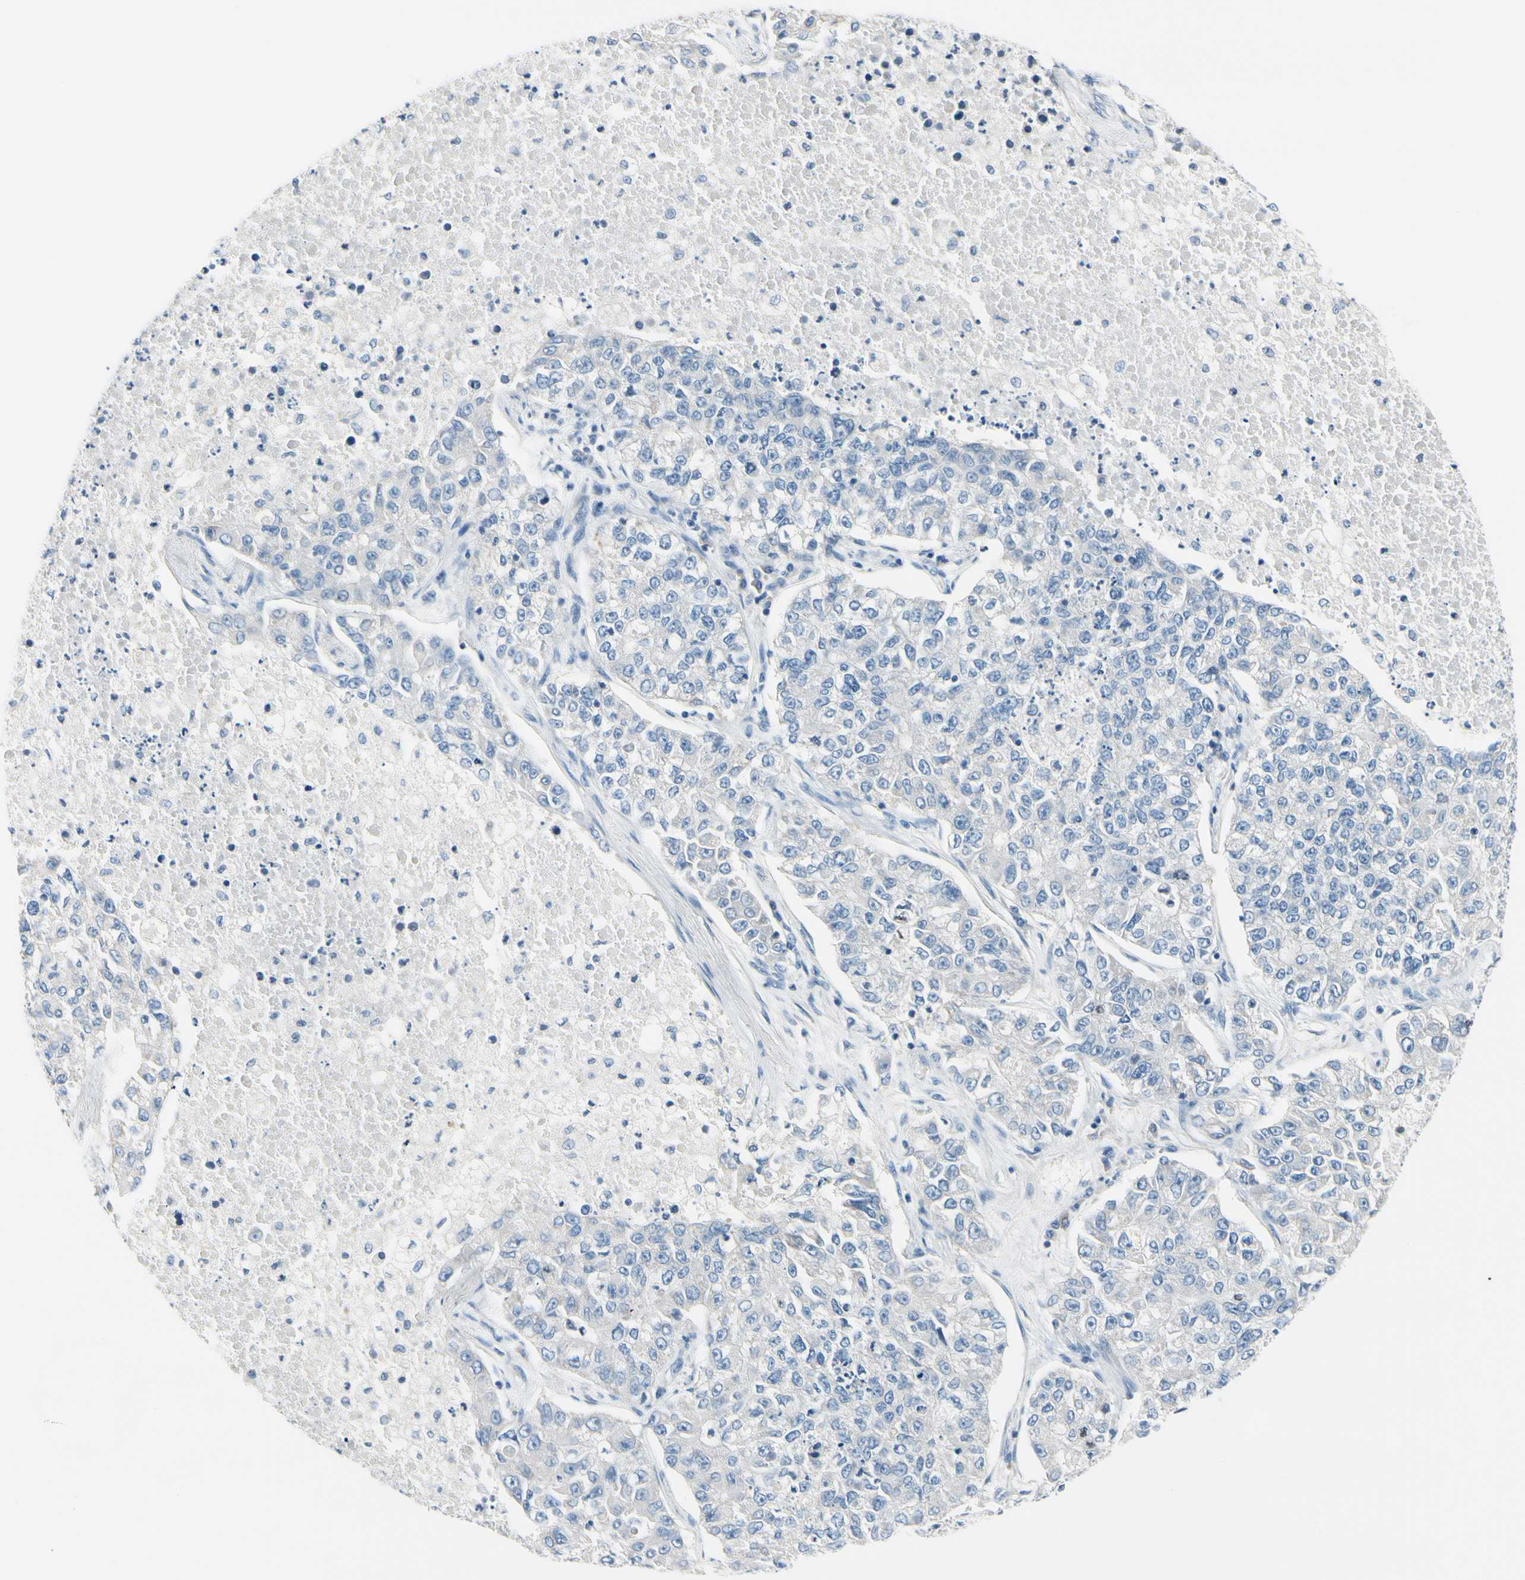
{"staining": {"intensity": "negative", "quantity": "none", "location": "none"}, "tissue": "lung cancer", "cell_type": "Tumor cells", "image_type": "cancer", "snomed": [{"axis": "morphology", "description": "Adenocarcinoma, NOS"}, {"axis": "topography", "description": "Lung"}], "caption": "A photomicrograph of human lung cancer (adenocarcinoma) is negative for staining in tumor cells.", "gene": "CKAP2", "patient": {"sex": "male", "age": 49}}